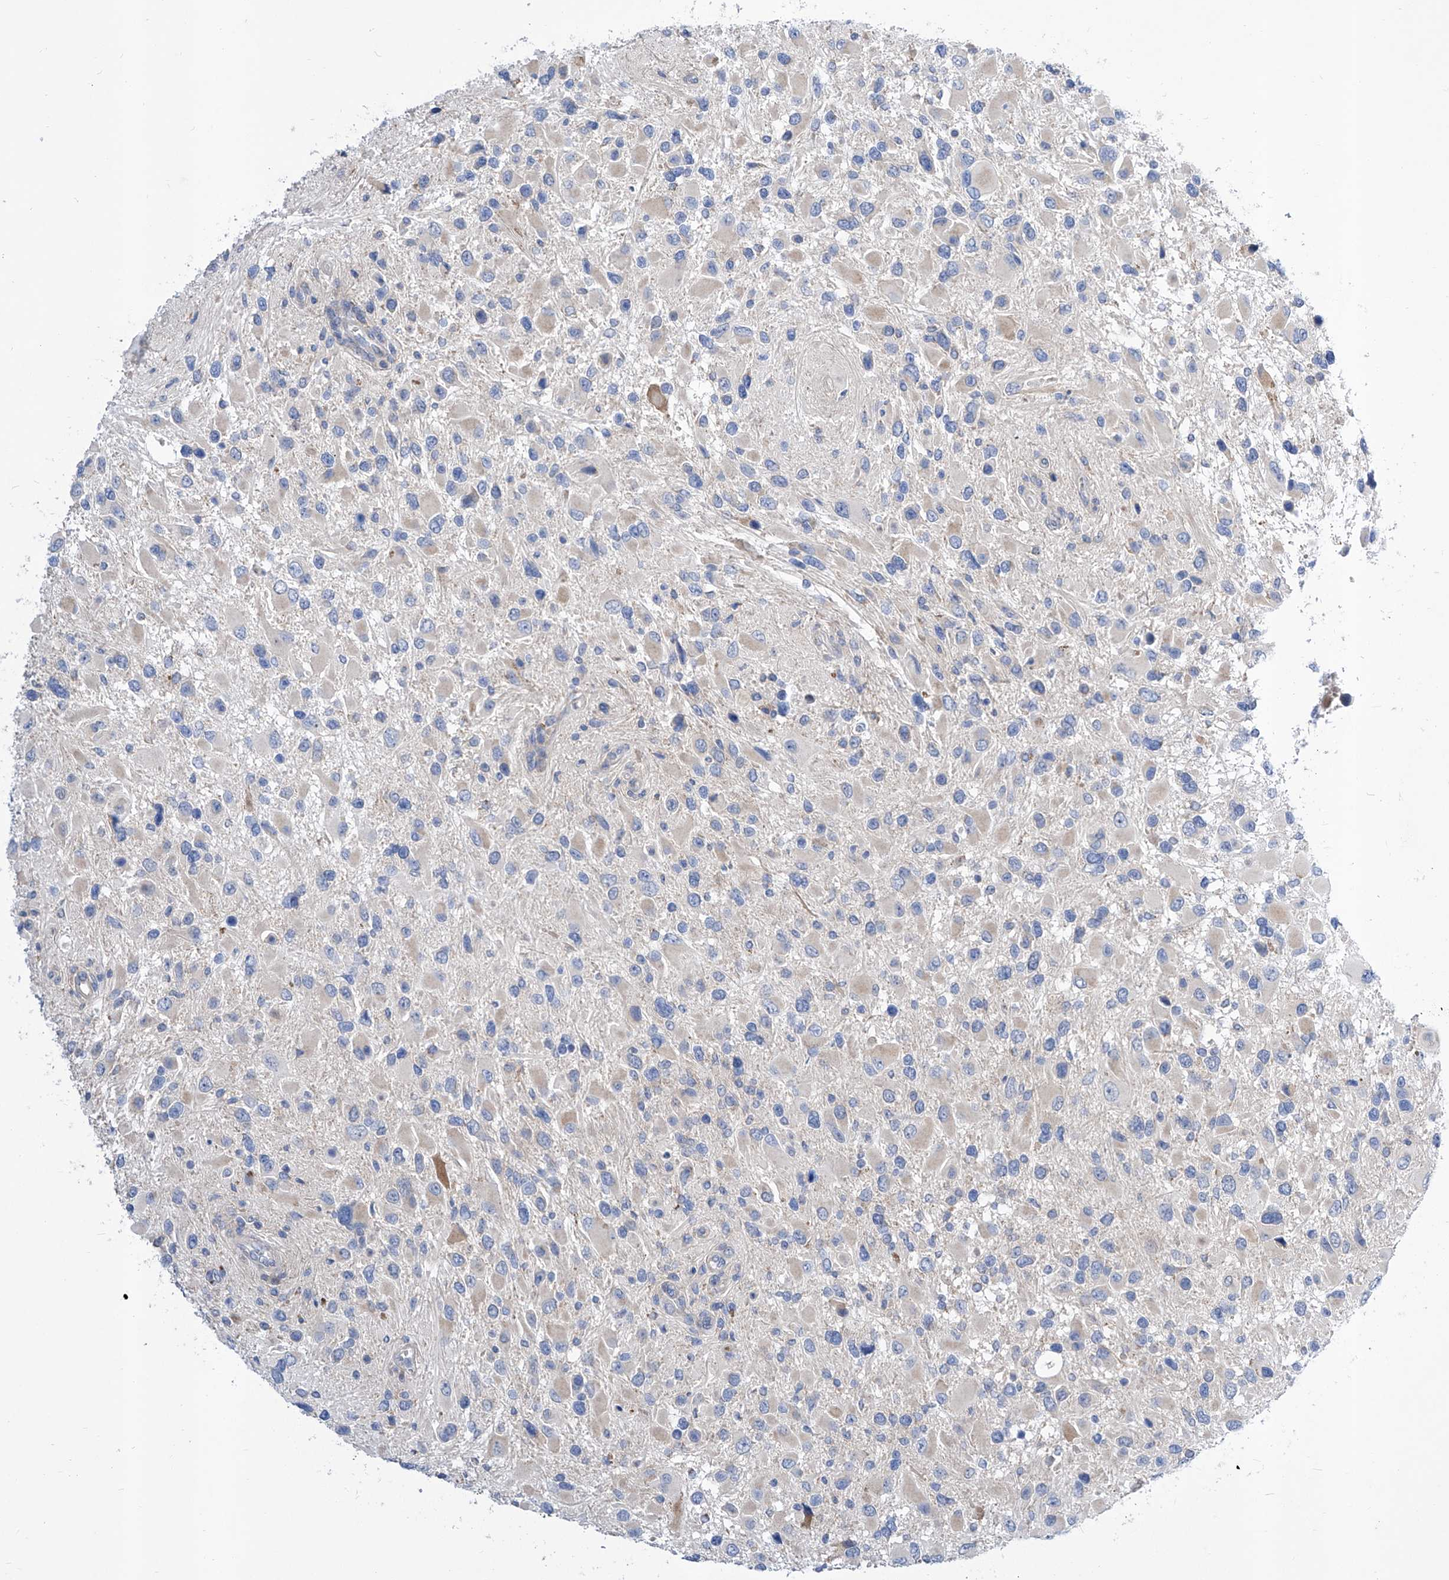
{"staining": {"intensity": "negative", "quantity": "none", "location": "none"}, "tissue": "glioma", "cell_type": "Tumor cells", "image_type": "cancer", "snomed": [{"axis": "morphology", "description": "Glioma, malignant, High grade"}, {"axis": "topography", "description": "Brain"}], "caption": "A micrograph of human high-grade glioma (malignant) is negative for staining in tumor cells.", "gene": "SRBD1", "patient": {"sex": "male", "age": 53}}